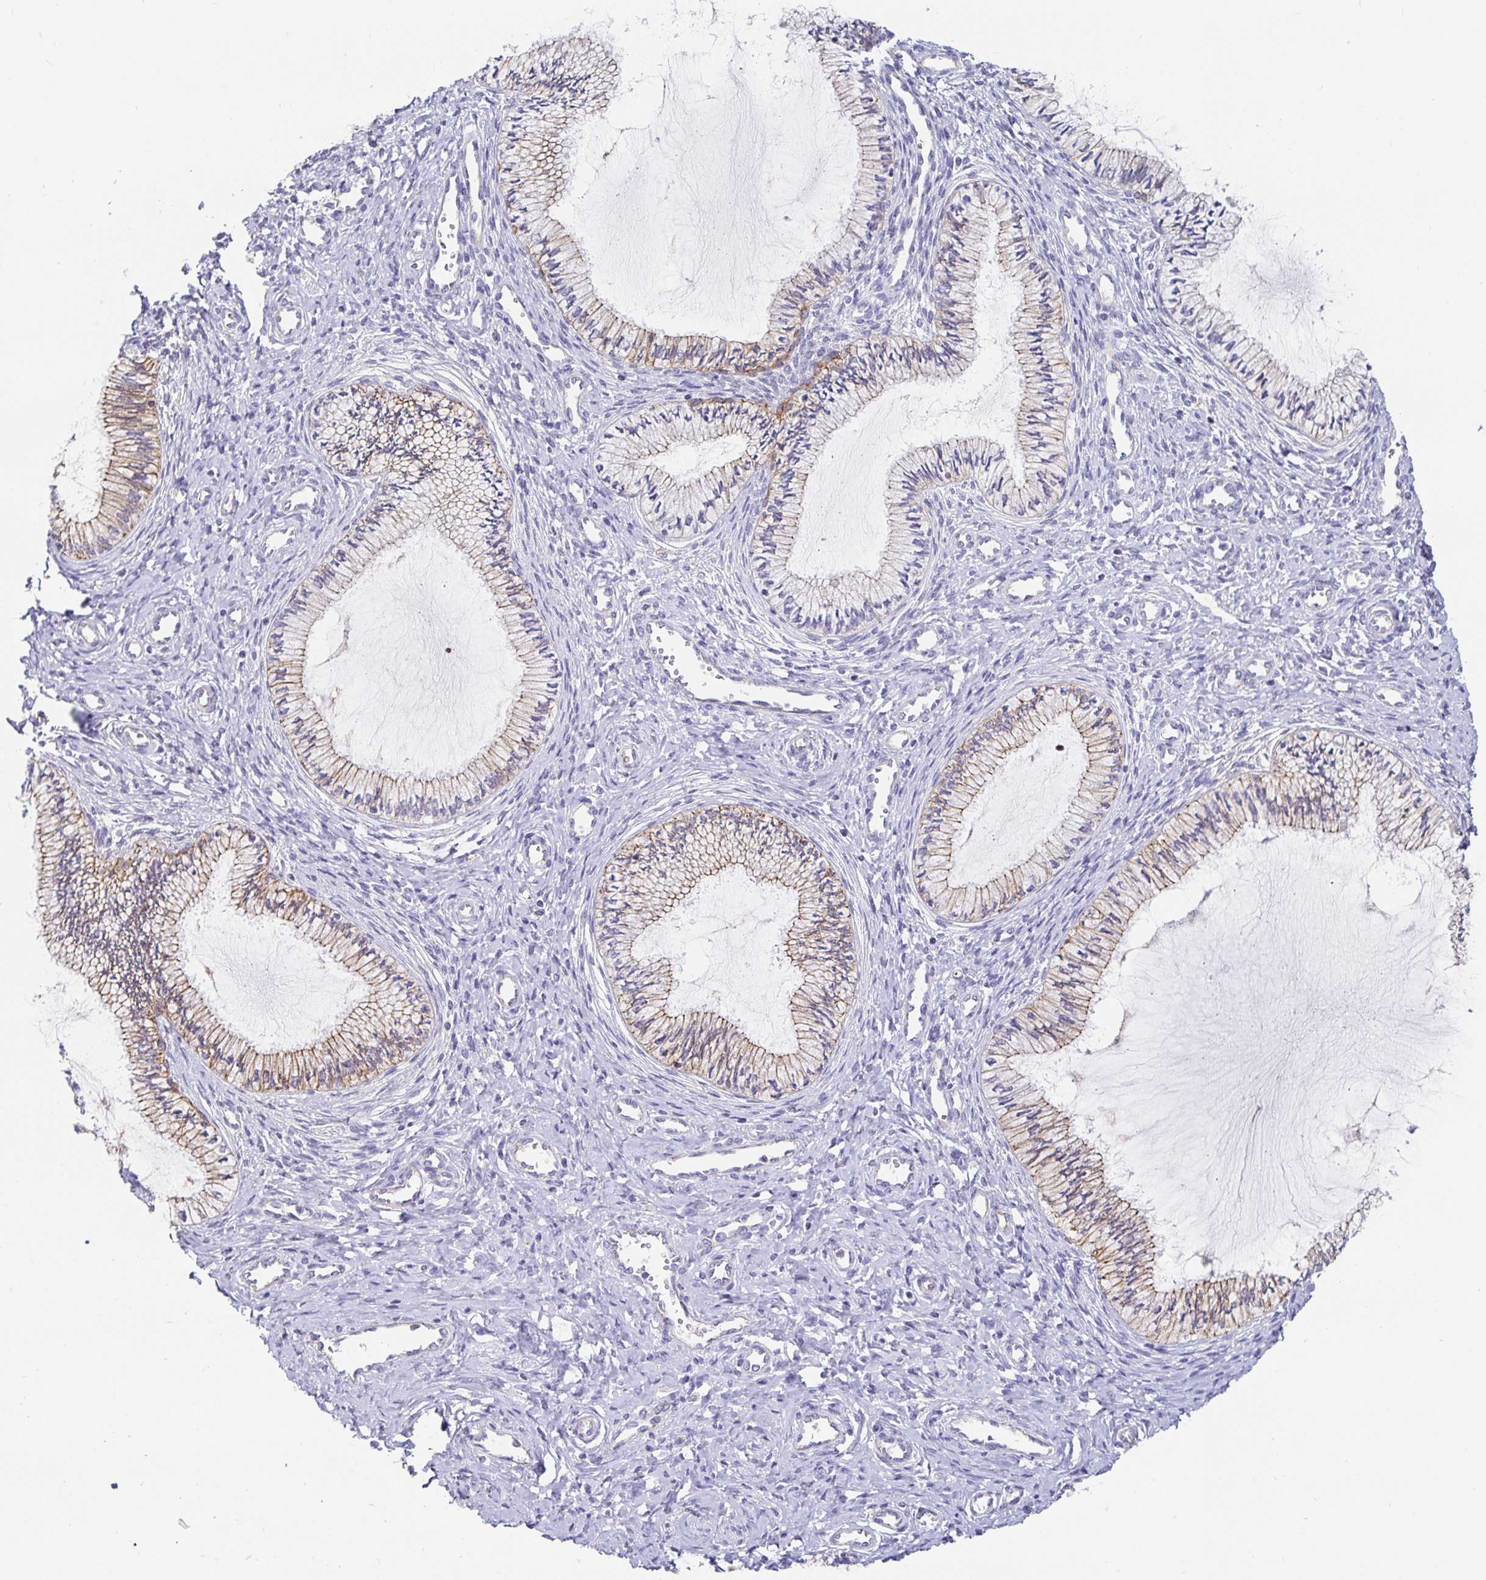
{"staining": {"intensity": "weak", "quantity": "25%-75%", "location": "cytoplasmic/membranous"}, "tissue": "cervix", "cell_type": "Glandular cells", "image_type": "normal", "snomed": [{"axis": "morphology", "description": "Normal tissue, NOS"}, {"axis": "topography", "description": "Cervix"}], "caption": "Immunohistochemical staining of benign cervix demonstrates 25%-75% levels of weak cytoplasmic/membranous protein staining in approximately 25%-75% of glandular cells.", "gene": "PIWIL3", "patient": {"sex": "female", "age": 24}}